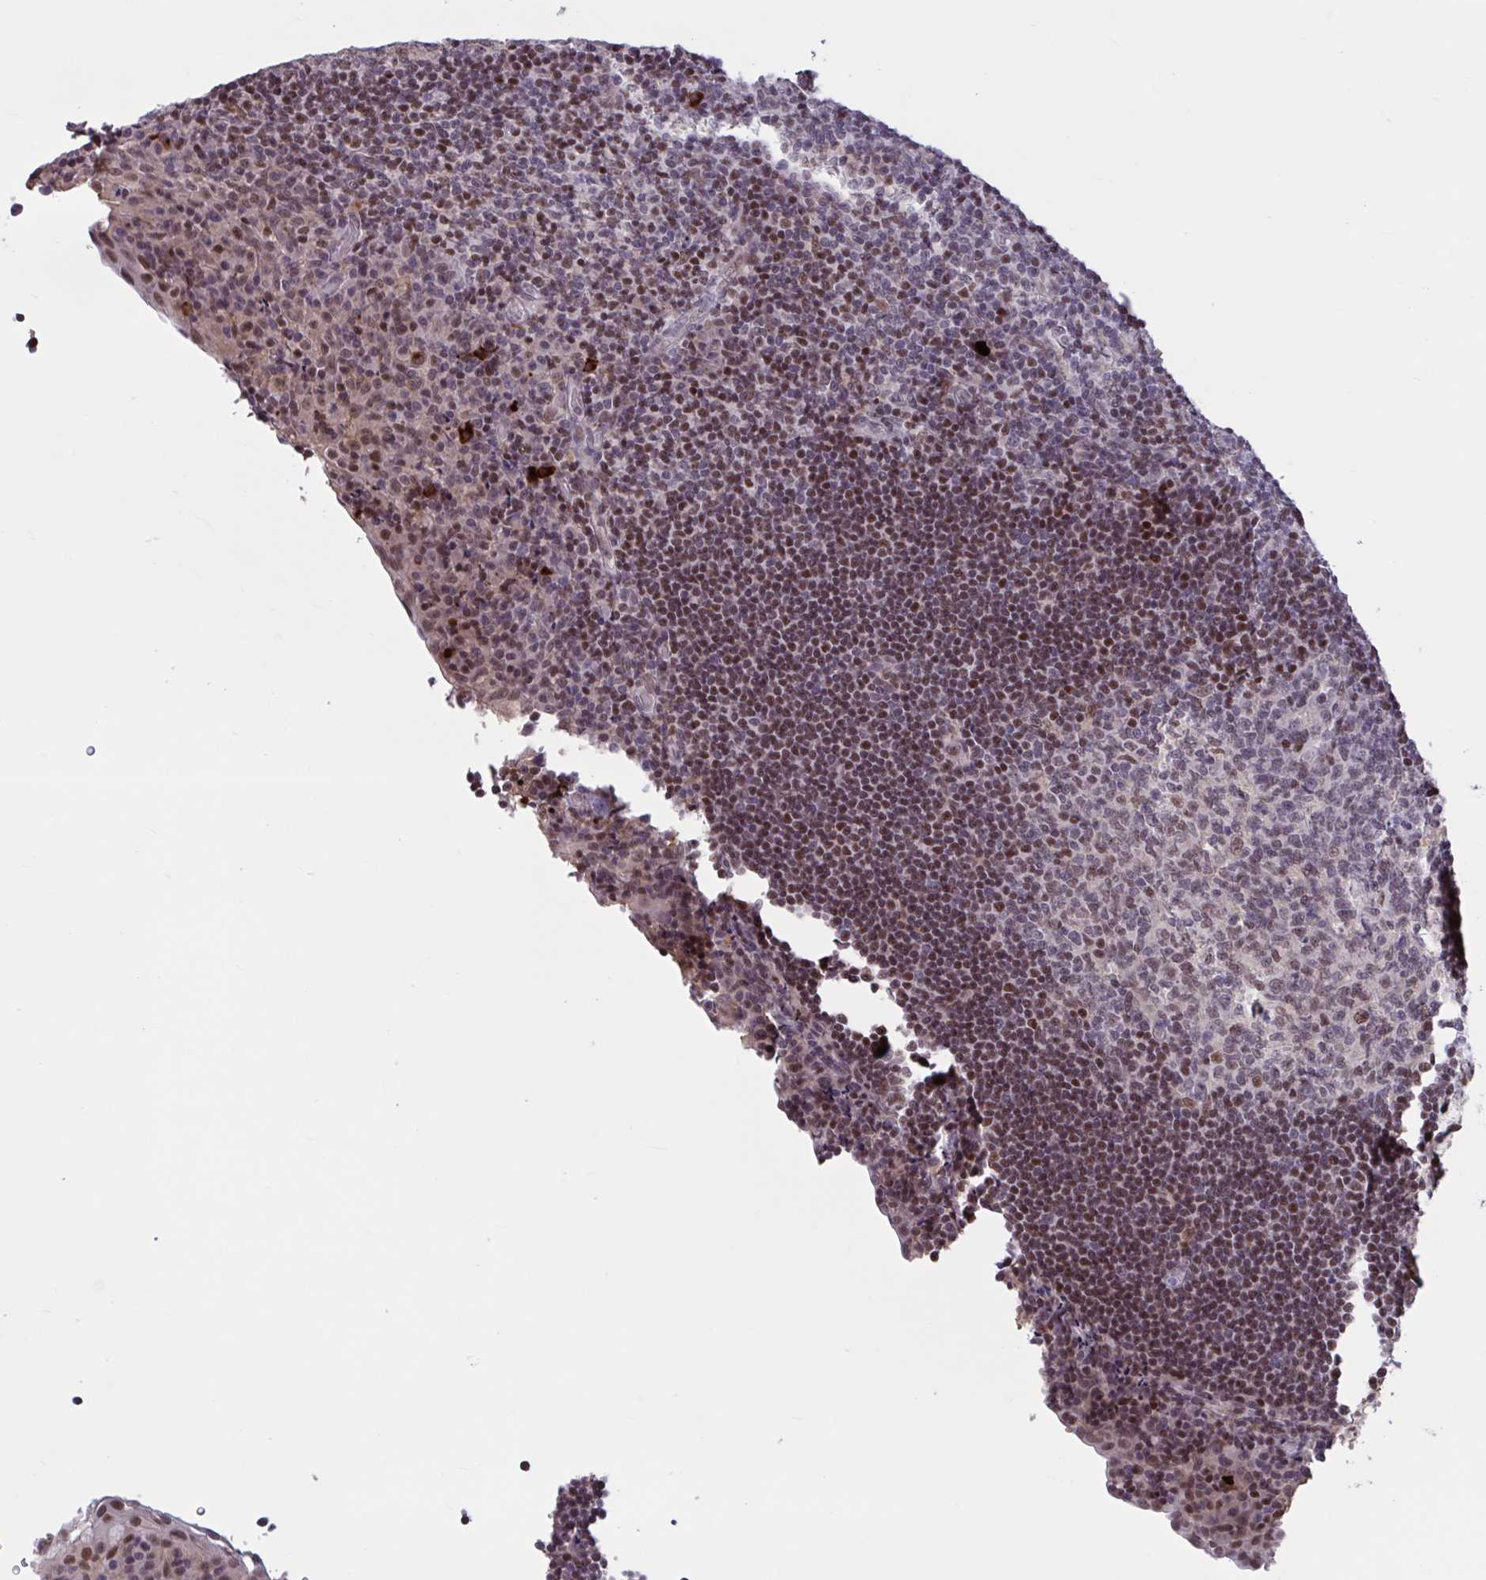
{"staining": {"intensity": "weak", "quantity": "25%-75%", "location": "nuclear"}, "tissue": "tonsil", "cell_type": "Germinal center cells", "image_type": "normal", "snomed": [{"axis": "morphology", "description": "Normal tissue, NOS"}, {"axis": "topography", "description": "Tonsil"}], "caption": "A high-resolution histopathology image shows immunohistochemistry (IHC) staining of benign tonsil, which shows weak nuclear staining in about 25%-75% of germinal center cells.", "gene": "ZNF414", "patient": {"sex": "male", "age": 17}}